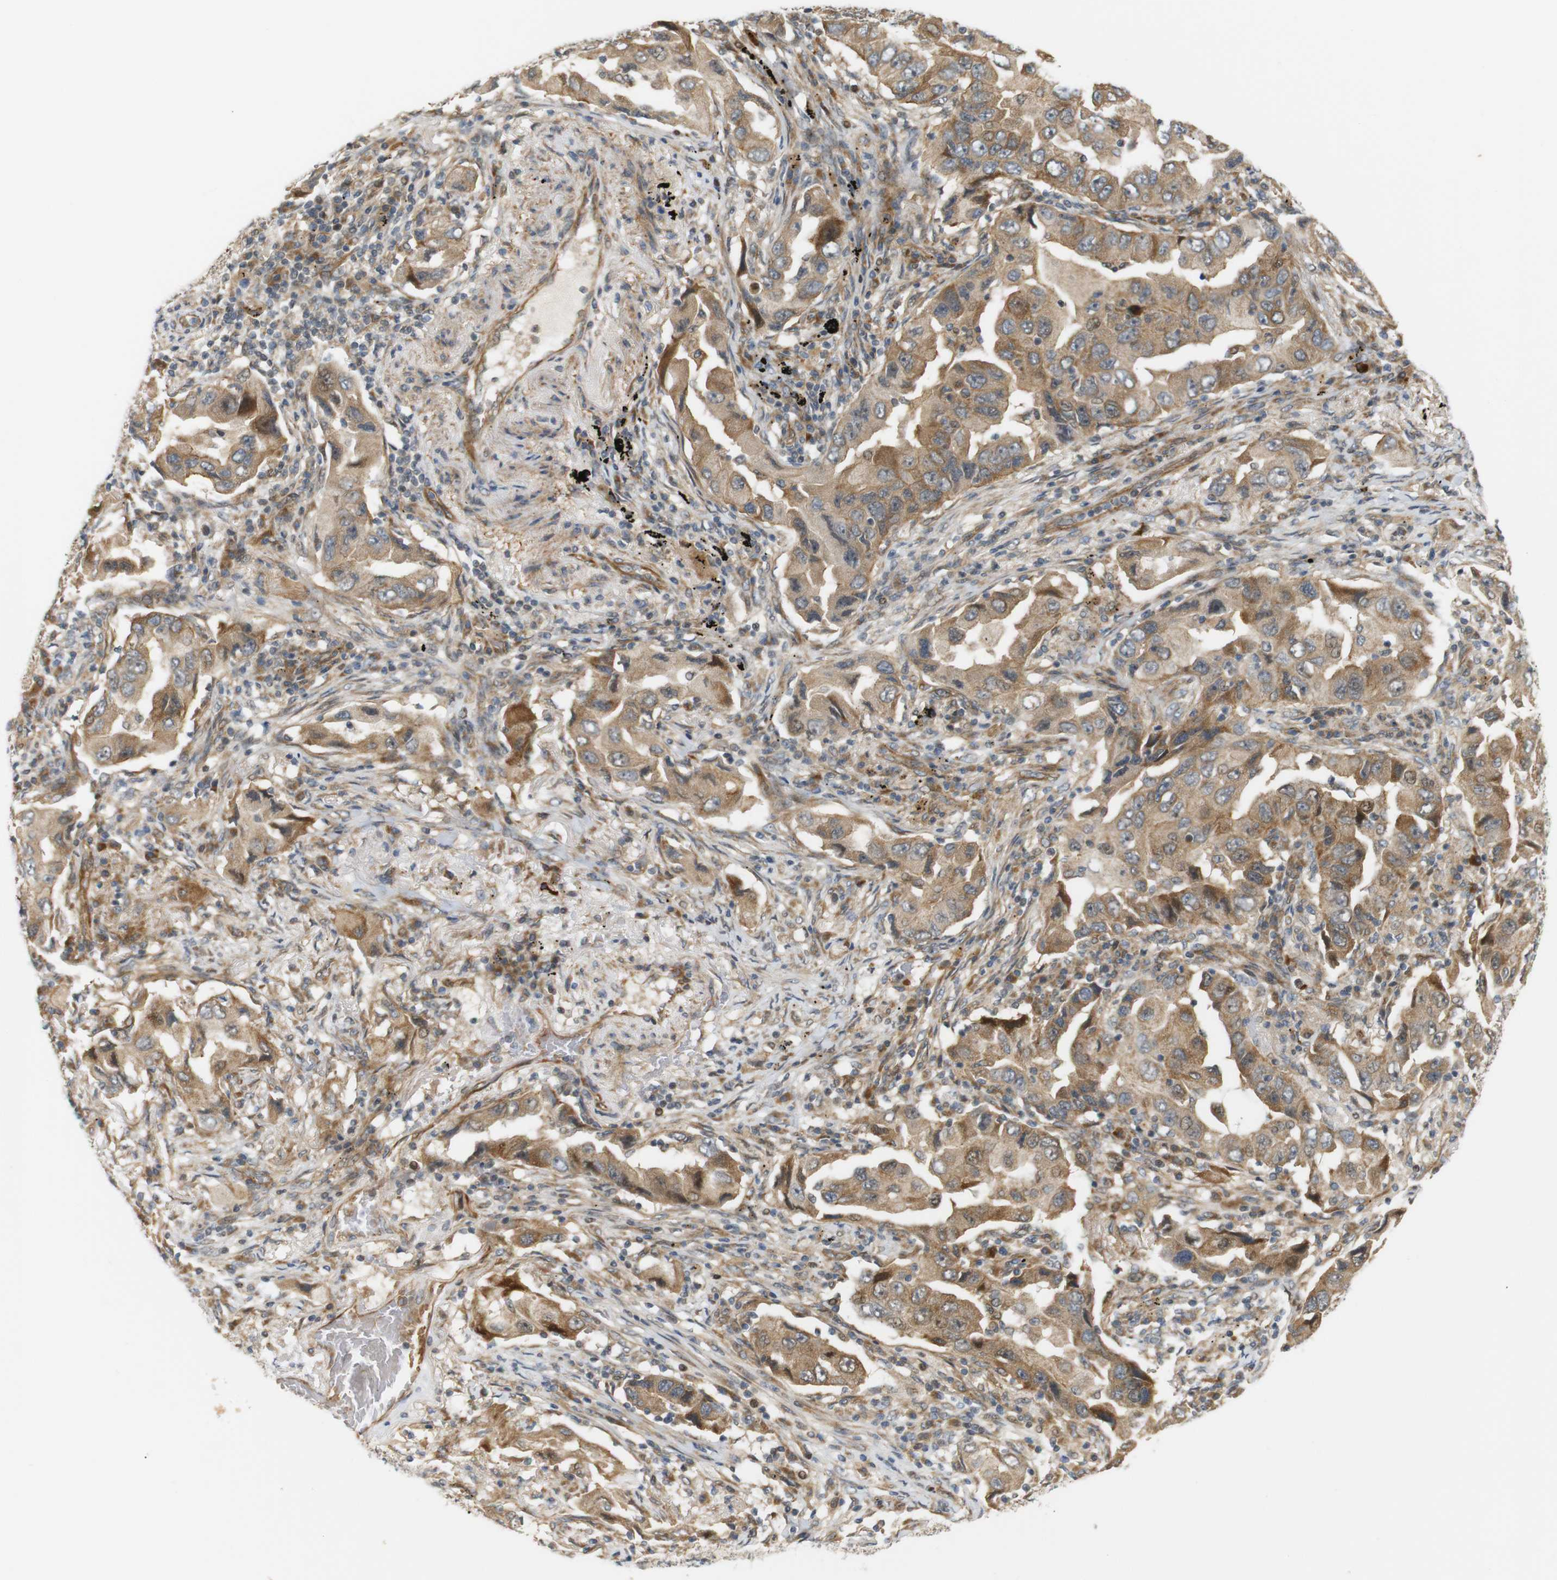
{"staining": {"intensity": "moderate", "quantity": ">75%", "location": "cytoplasmic/membranous"}, "tissue": "lung cancer", "cell_type": "Tumor cells", "image_type": "cancer", "snomed": [{"axis": "morphology", "description": "Adenocarcinoma, NOS"}, {"axis": "topography", "description": "Lung"}], "caption": "Moderate cytoplasmic/membranous staining for a protein is present in about >75% of tumor cells of lung cancer (adenocarcinoma) using immunohistochemistry.", "gene": "RPTOR", "patient": {"sex": "female", "age": 65}}